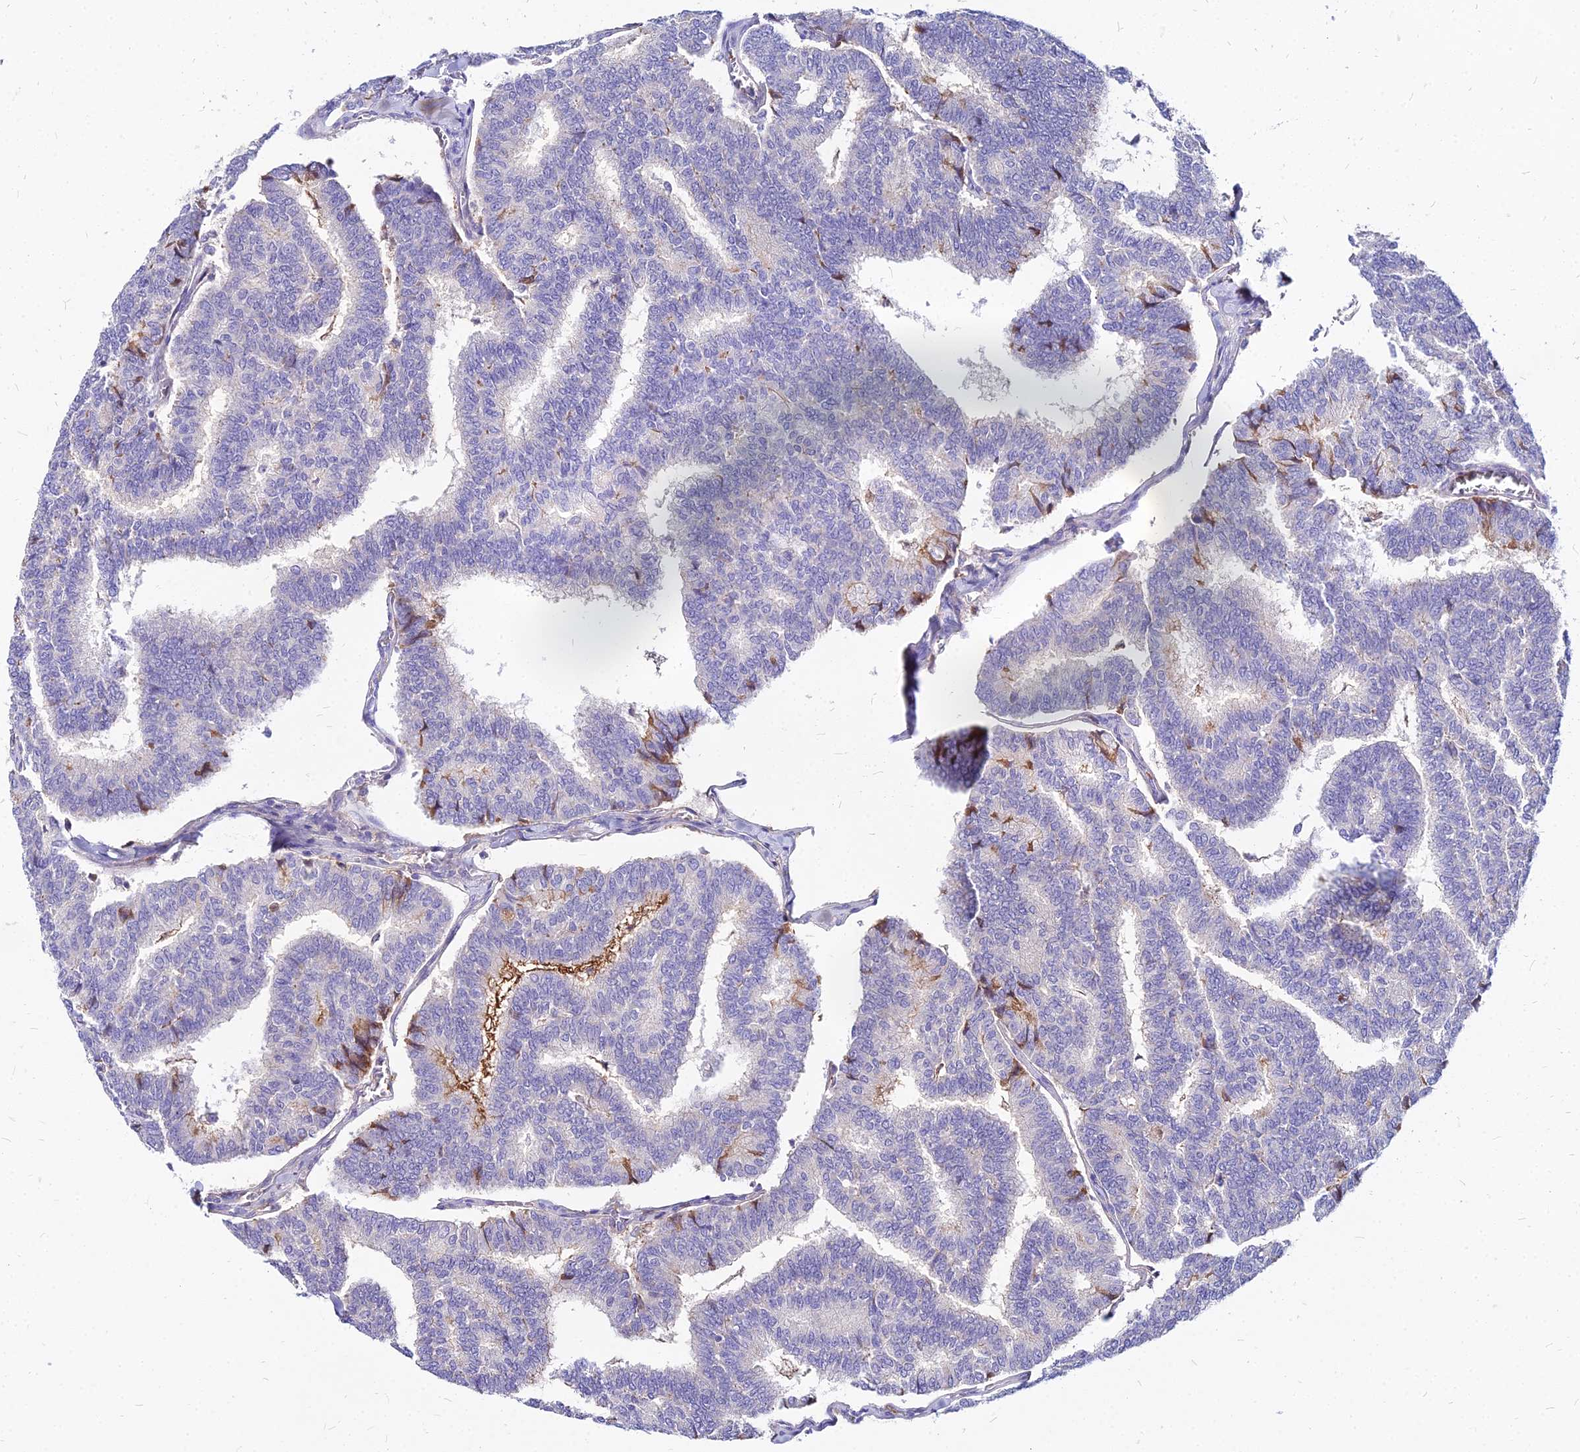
{"staining": {"intensity": "negative", "quantity": "none", "location": "none"}, "tissue": "thyroid cancer", "cell_type": "Tumor cells", "image_type": "cancer", "snomed": [{"axis": "morphology", "description": "Papillary adenocarcinoma, NOS"}, {"axis": "topography", "description": "Thyroid gland"}], "caption": "DAB (3,3'-diaminobenzidine) immunohistochemical staining of thyroid papillary adenocarcinoma shows no significant expression in tumor cells. (Immunohistochemistry (ihc), brightfield microscopy, high magnification).", "gene": "ACSM6", "patient": {"sex": "female", "age": 35}}